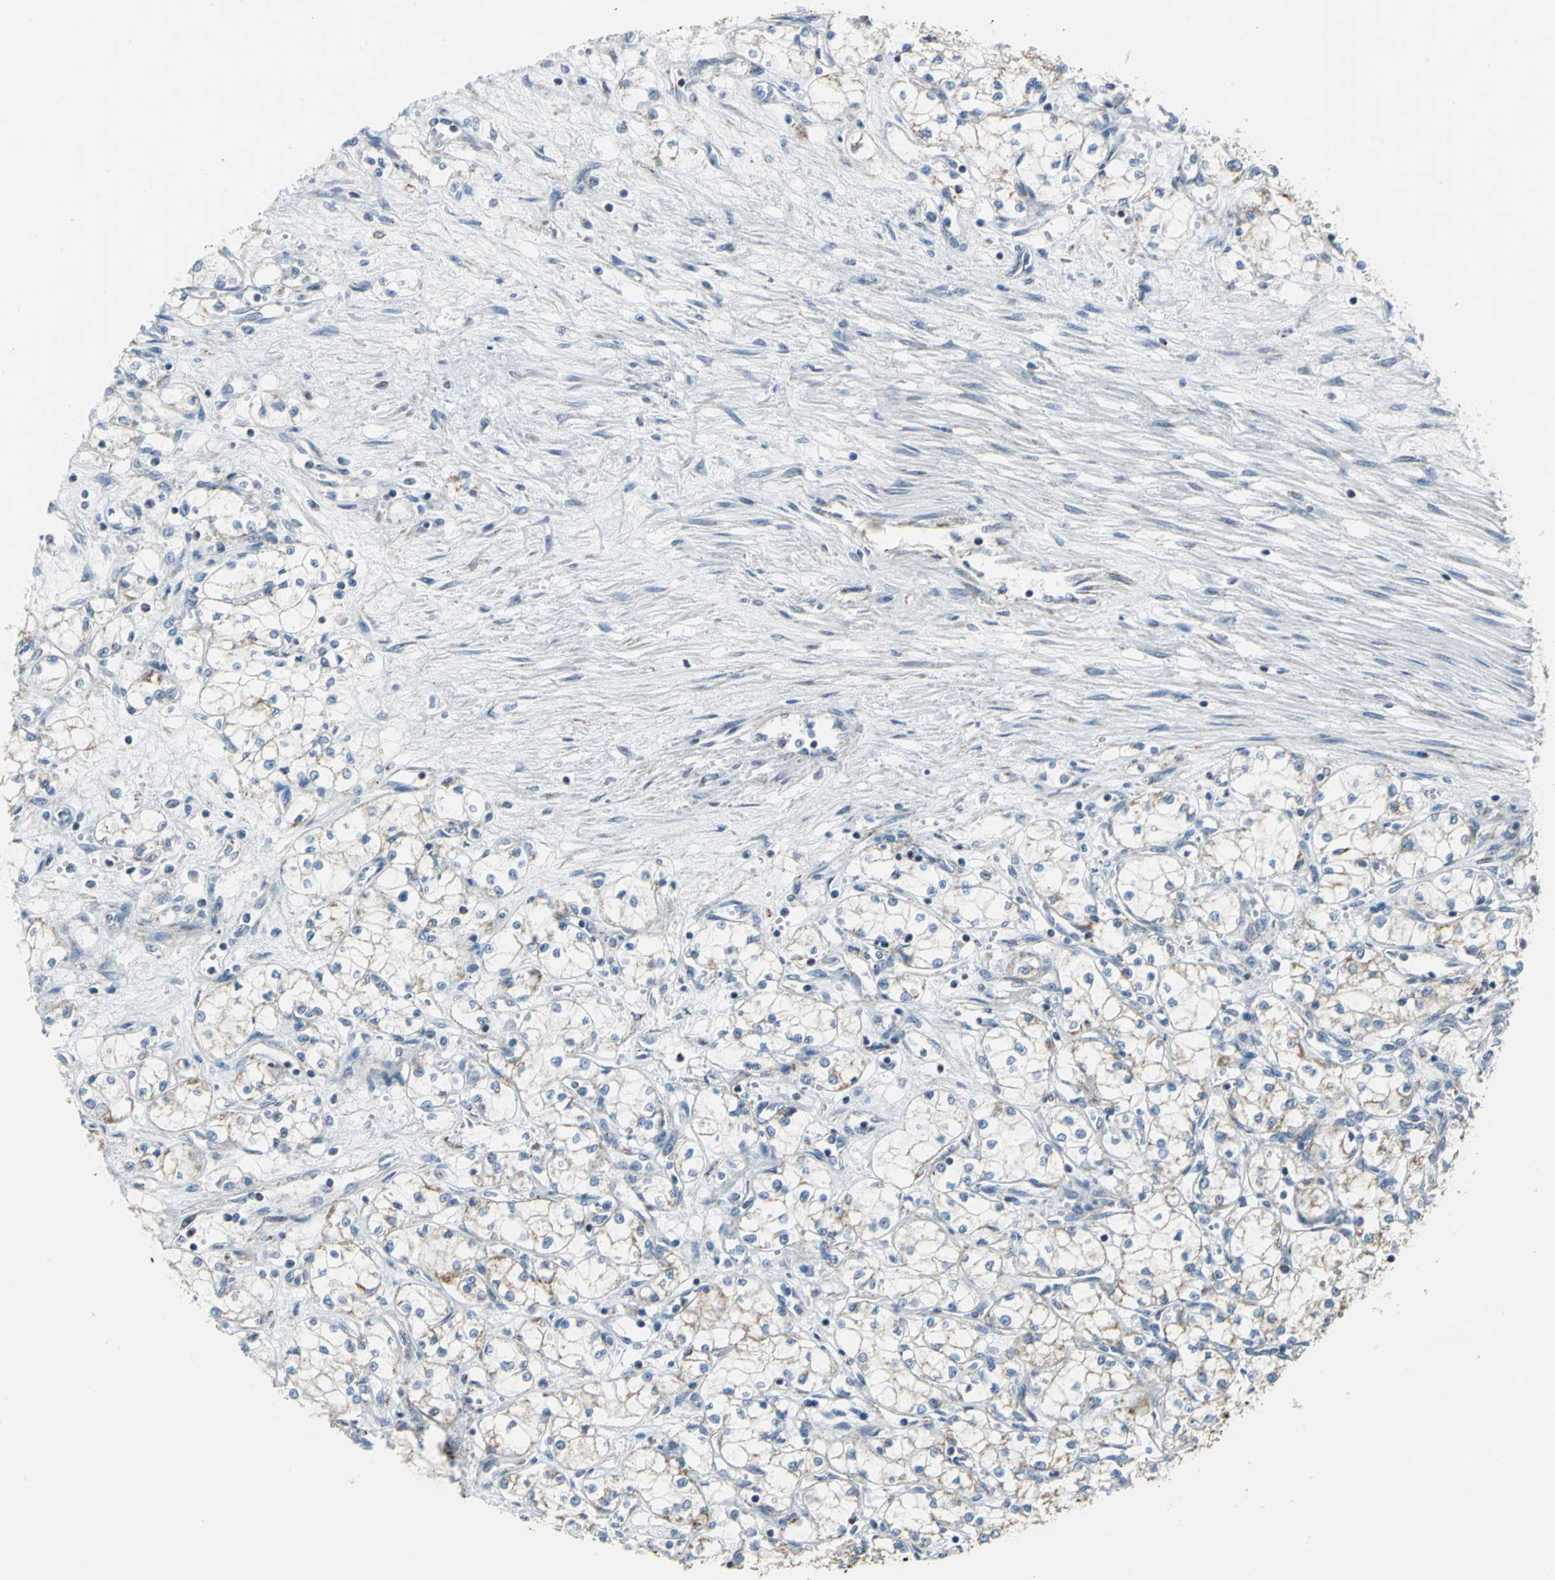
{"staining": {"intensity": "negative", "quantity": "none", "location": "none"}, "tissue": "renal cancer", "cell_type": "Tumor cells", "image_type": "cancer", "snomed": [{"axis": "morphology", "description": "Normal tissue, NOS"}, {"axis": "morphology", "description": "Adenocarcinoma, NOS"}, {"axis": "topography", "description": "Kidney"}], "caption": "Photomicrograph shows no significant protein expression in tumor cells of renal adenocarcinoma.", "gene": "NTRK1", "patient": {"sex": "male", "age": 59}}